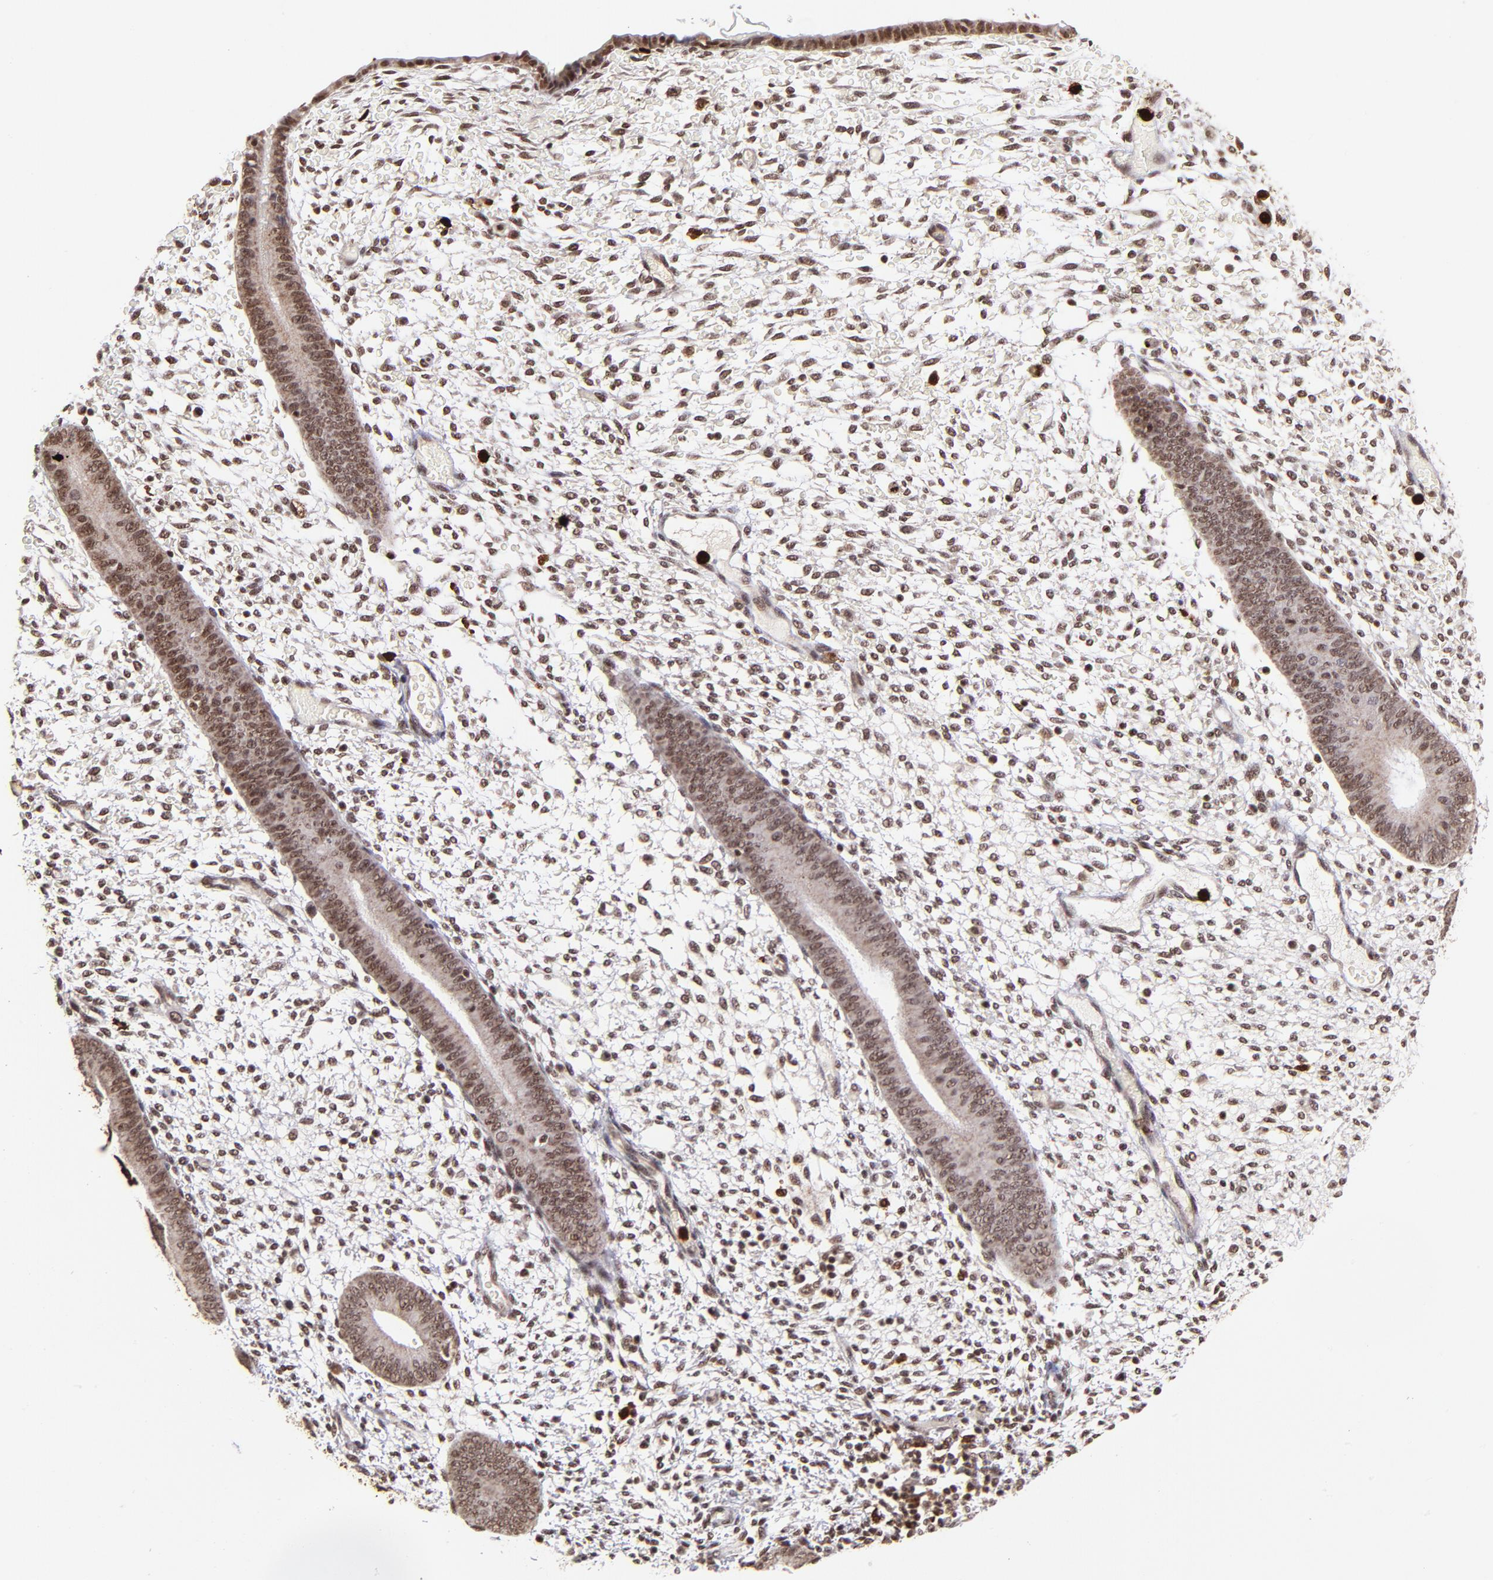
{"staining": {"intensity": "moderate", "quantity": ">75%", "location": "nuclear"}, "tissue": "endometrium", "cell_type": "Cells in endometrial stroma", "image_type": "normal", "snomed": [{"axis": "morphology", "description": "Normal tissue, NOS"}, {"axis": "topography", "description": "Endometrium"}], "caption": "DAB immunohistochemical staining of unremarkable human endometrium demonstrates moderate nuclear protein expression in approximately >75% of cells in endometrial stroma. (Stains: DAB (3,3'-diaminobenzidine) in brown, nuclei in blue, Microscopy: brightfield microscopy at high magnification).", "gene": "ZFX", "patient": {"sex": "female", "age": 42}}